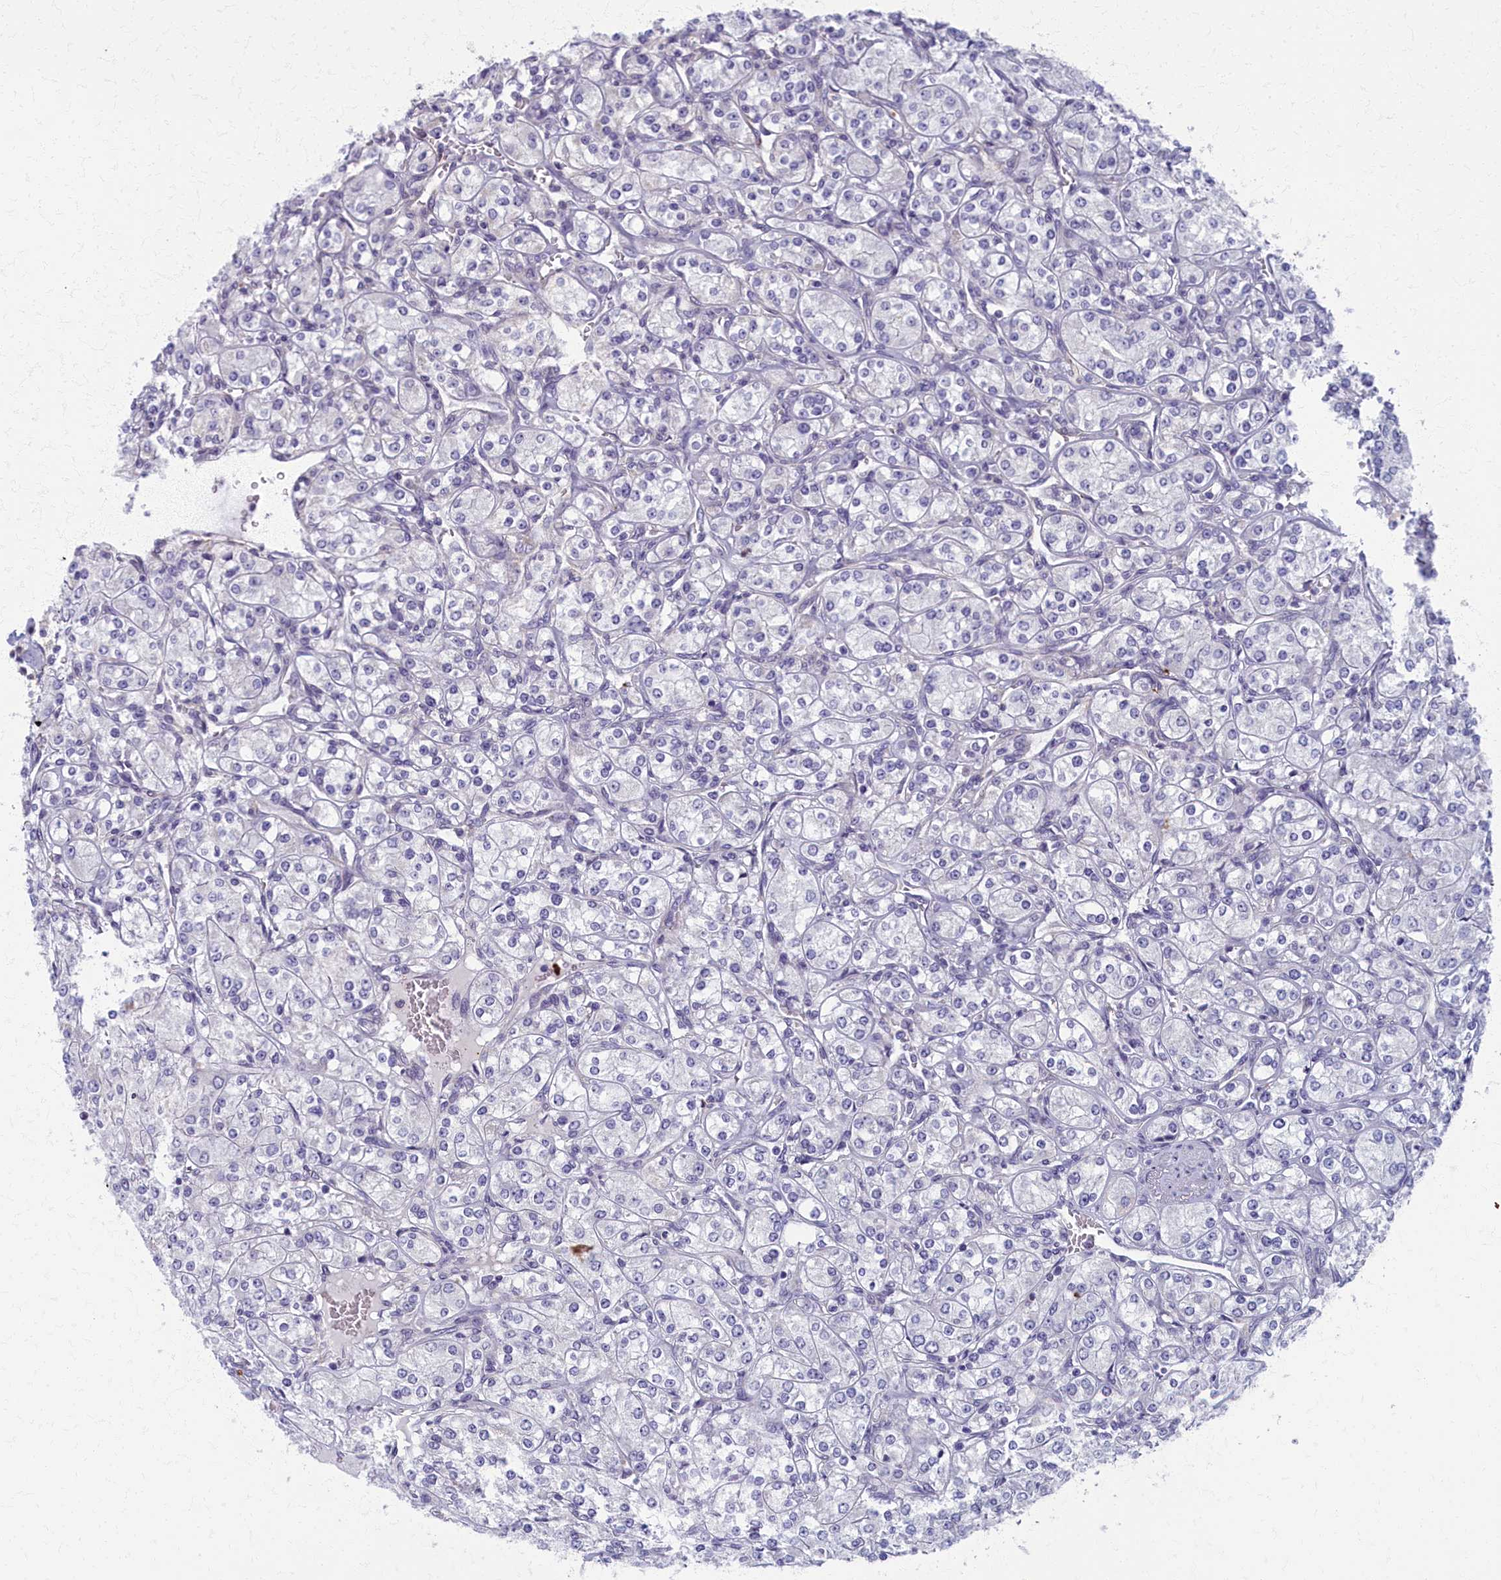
{"staining": {"intensity": "negative", "quantity": "none", "location": "none"}, "tissue": "renal cancer", "cell_type": "Tumor cells", "image_type": "cancer", "snomed": [{"axis": "morphology", "description": "Adenocarcinoma, NOS"}, {"axis": "topography", "description": "Kidney"}], "caption": "An image of renal cancer stained for a protein exhibits no brown staining in tumor cells. Nuclei are stained in blue.", "gene": "MRPS25", "patient": {"sex": "male", "age": 77}}